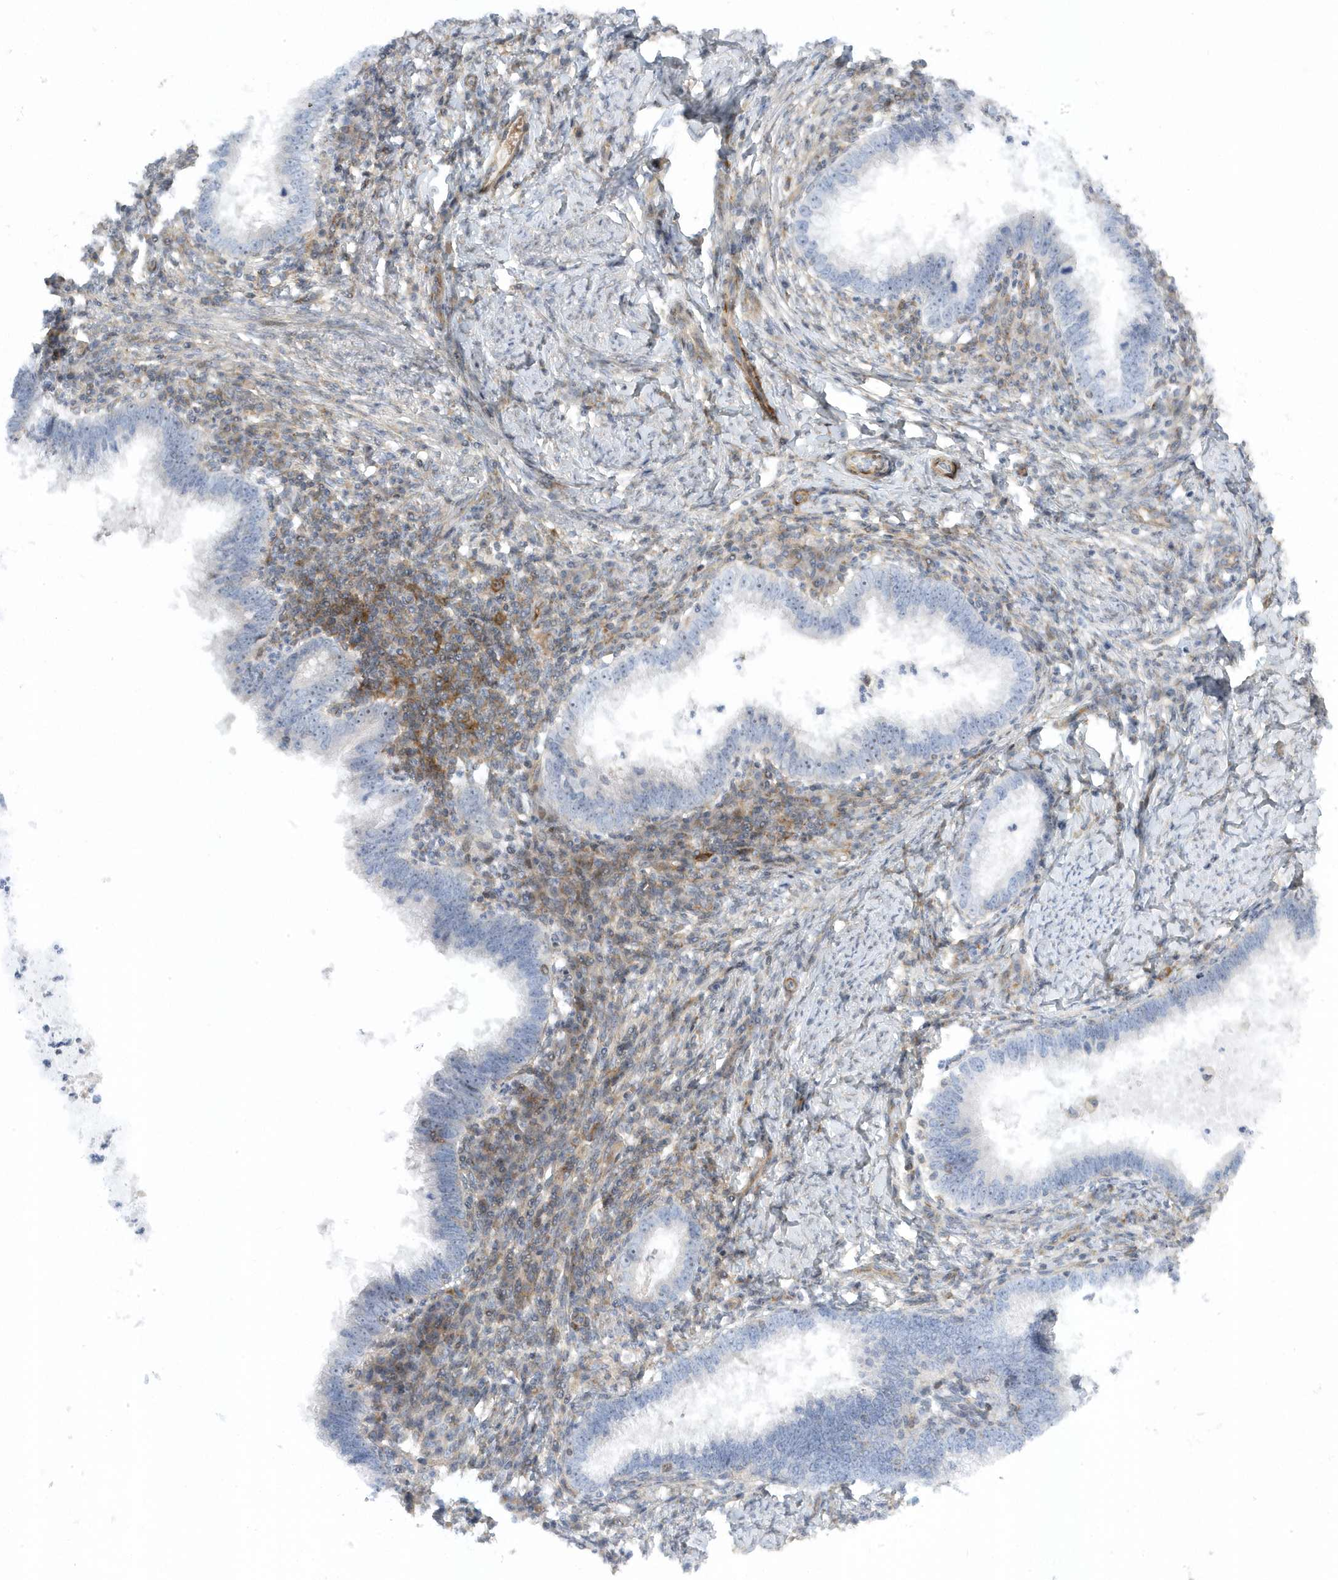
{"staining": {"intensity": "negative", "quantity": "none", "location": "none"}, "tissue": "cervical cancer", "cell_type": "Tumor cells", "image_type": "cancer", "snomed": [{"axis": "morphology", "description": "Adenocarcinoma, NOS"}, {"axis": "topography", "description": "Cervix"}], "caption": "Immunohistochemistry (IHC) histopathology image of human adenocarcinoma (cervical) stained for a protein (brown), which displays no positivity in tumor cells.", "gene": "MAP7D3", "patient": {"sex": "female", "age": 36}}